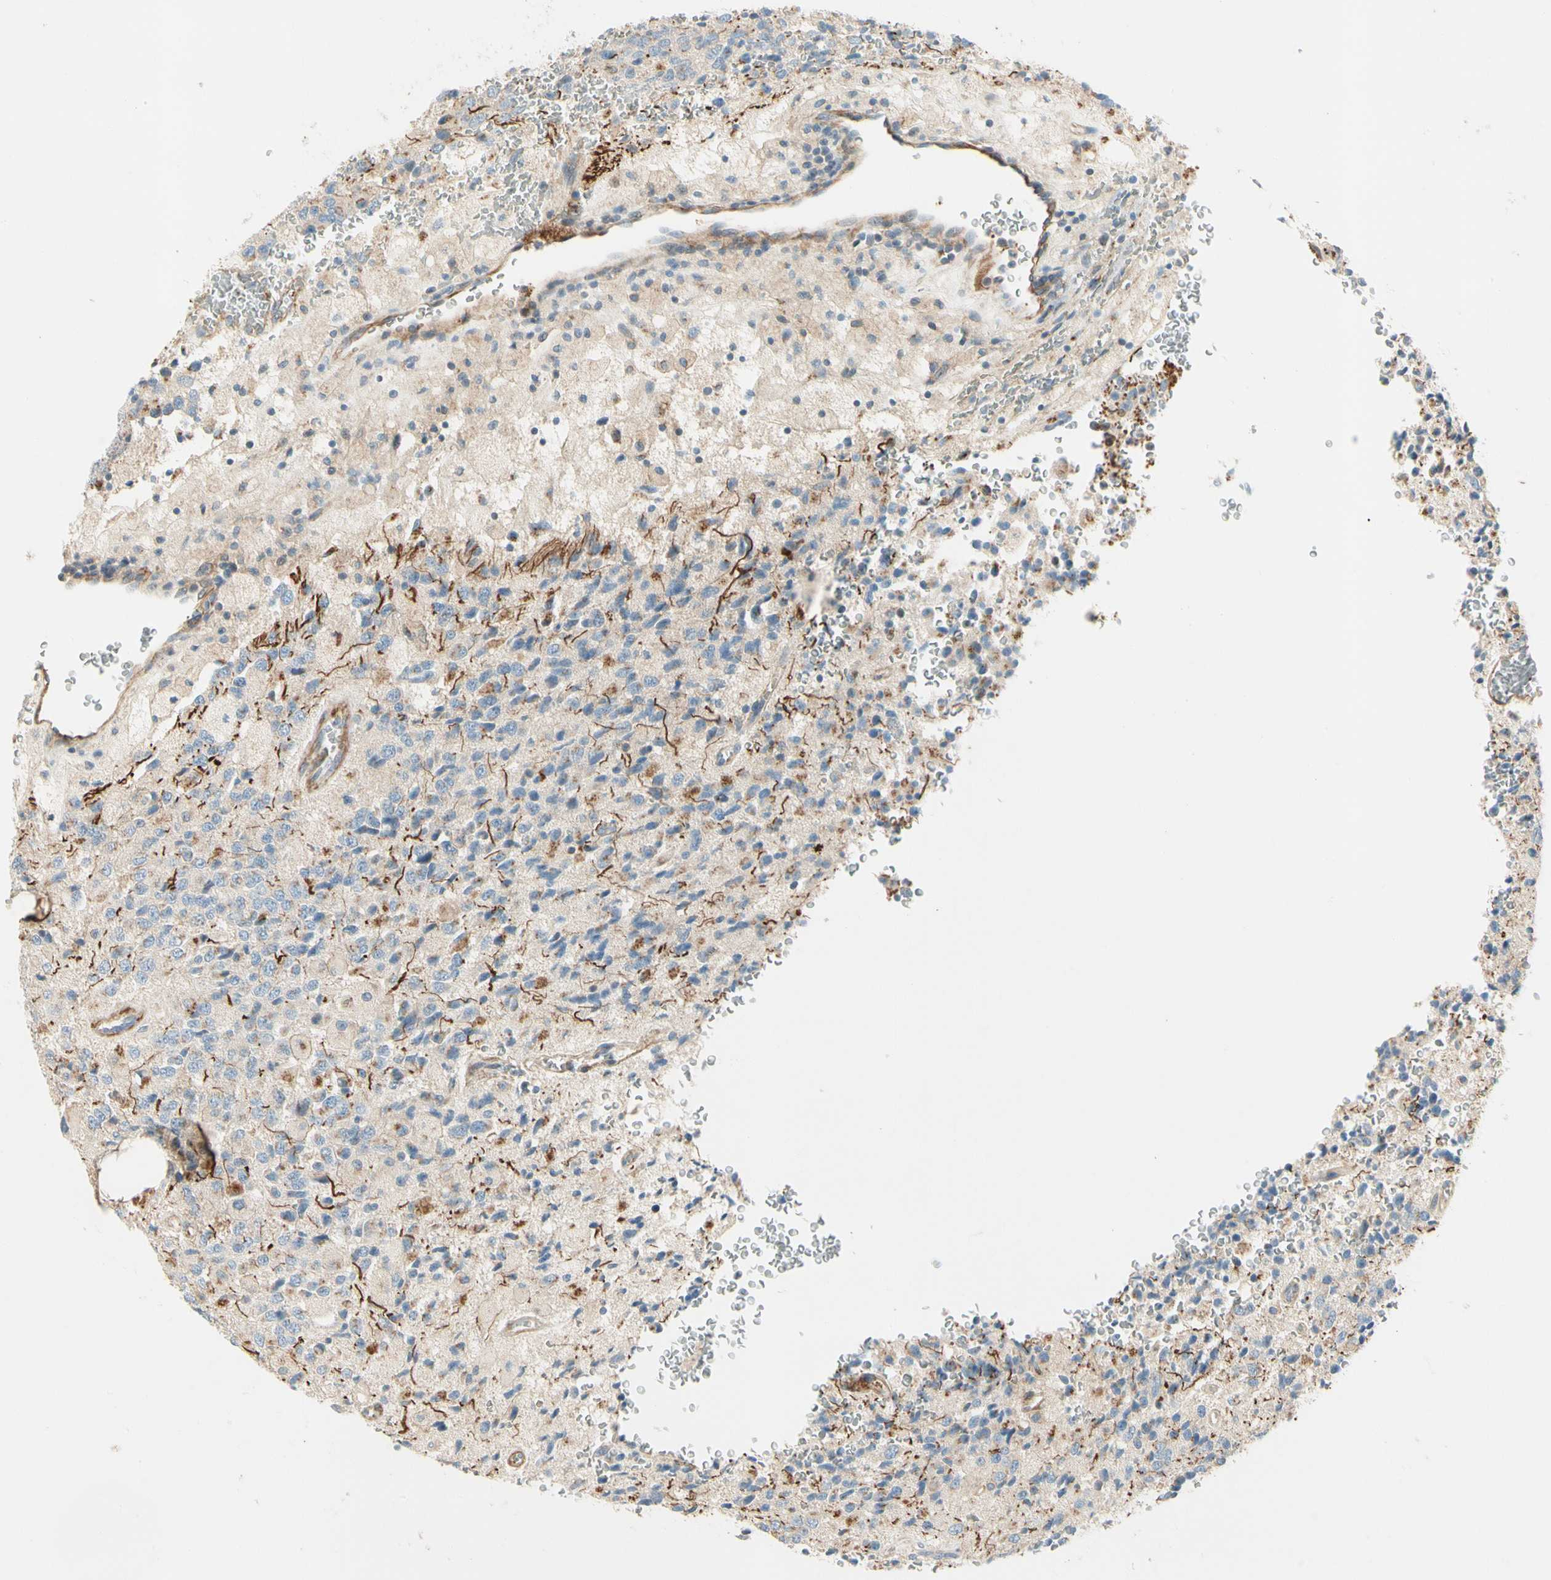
{"staining": {"intensity": "negative", "quantity": "none", "location": "none"}, "tissue": "glioma", "cell_type": "Tumor cells", "image_type": "cancer", "snomed": [{"axis": "morphology", "description": "Glioma, malignant, High grade"}, {"axis": "topography", "description": "pancreas cauda"}], "caption": "Immunohistochemical staining of high-grade glioma (malignant) displays no significant positivity in tumor cells.", "gene": "ABCA3", "patient": {"sex": "male", "age": 60}}